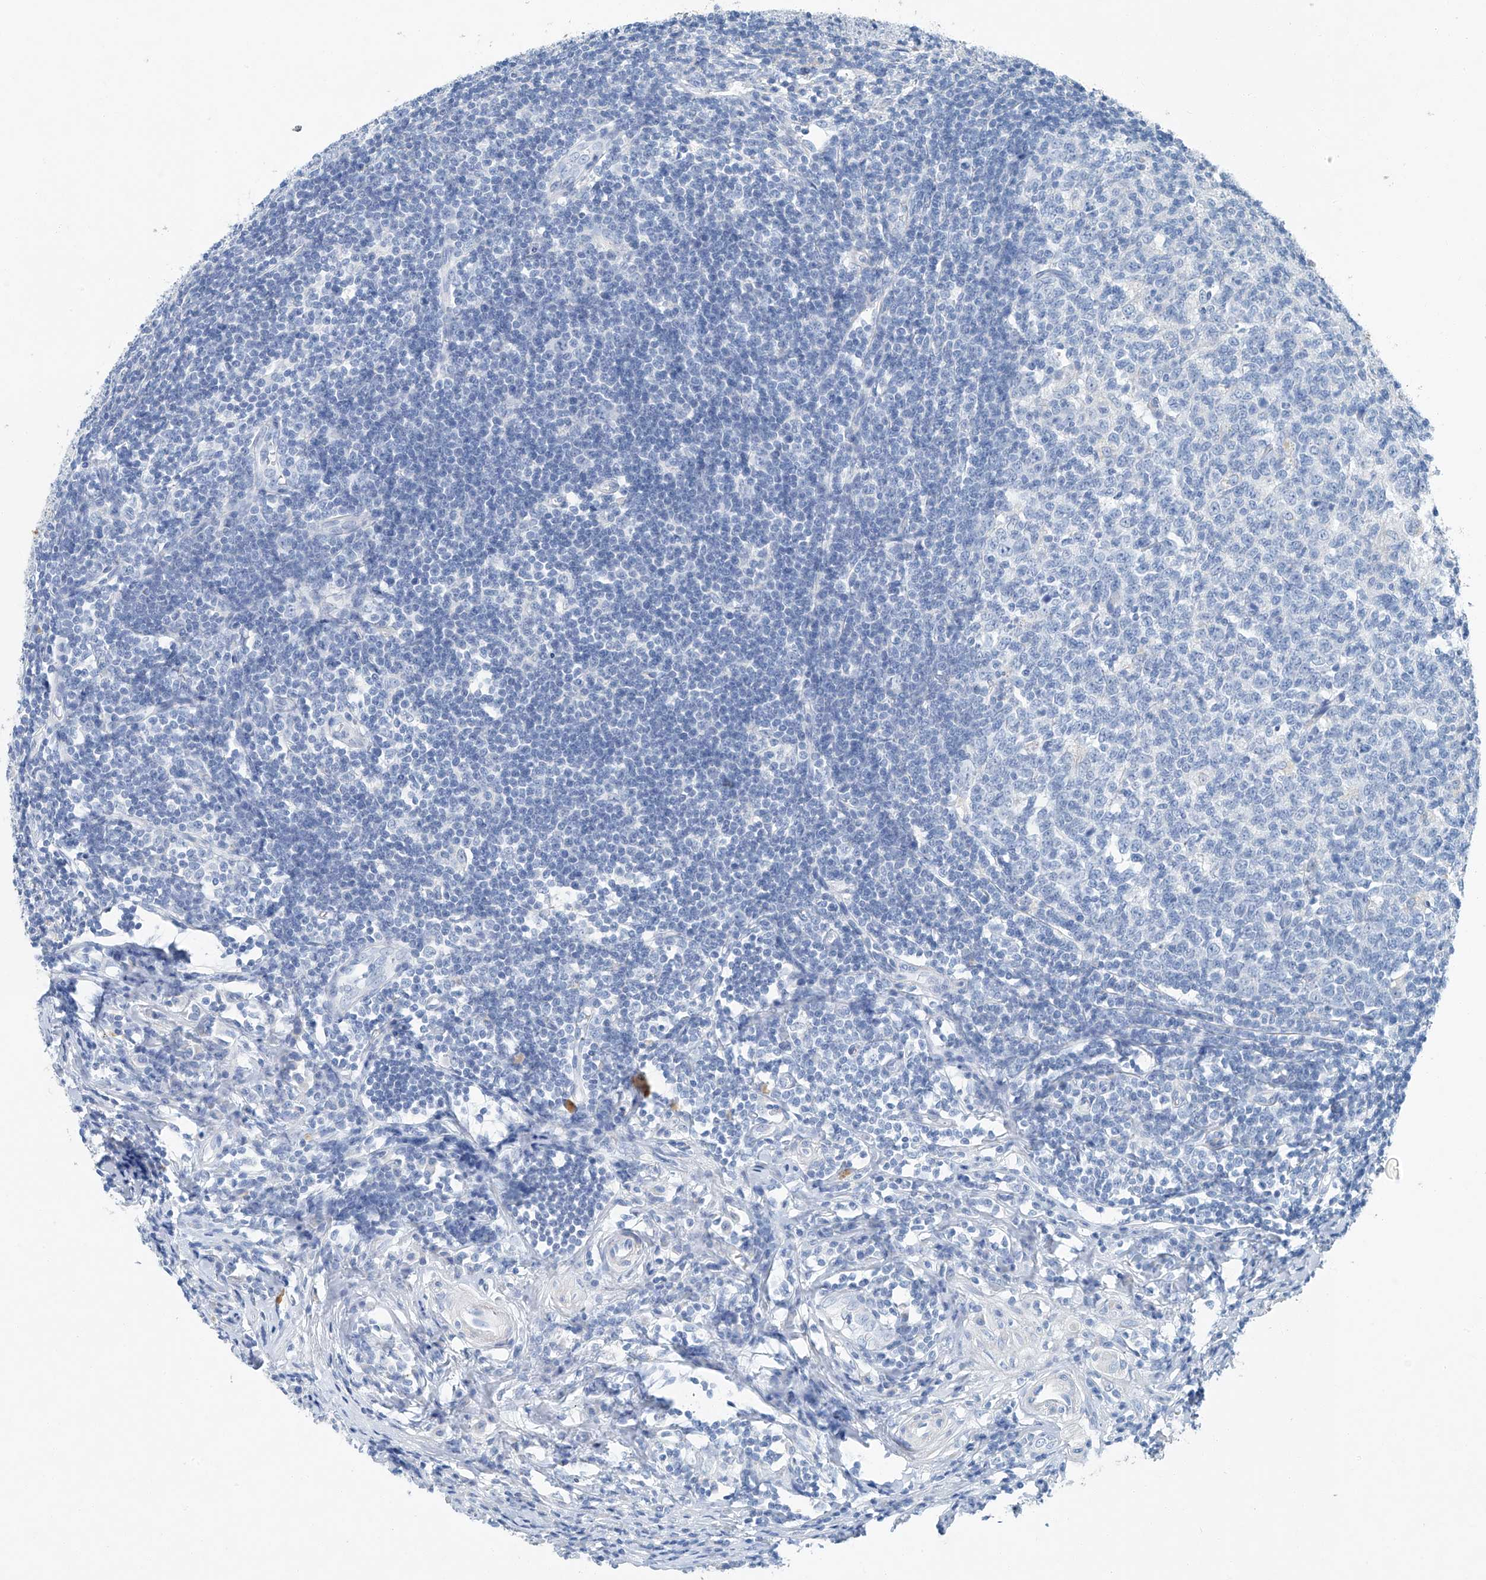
{"staining": {"intensity": "negative", "quantity": "none", "location": "none"}, "tissue": "appendix", "cell_type": "Glandular cells", "image_type": "normal", "snomed": [{"axis": "morphology", "description": "Normal tissue, NOS"}, {"axis": "topography", "description": "Appendix"}], "caption": "A micrograph of appendix stained for a protein shows no brown staining in glandular cells.", "gene": "C1orf87", "patient": {"sex": "female", "age": 54}}